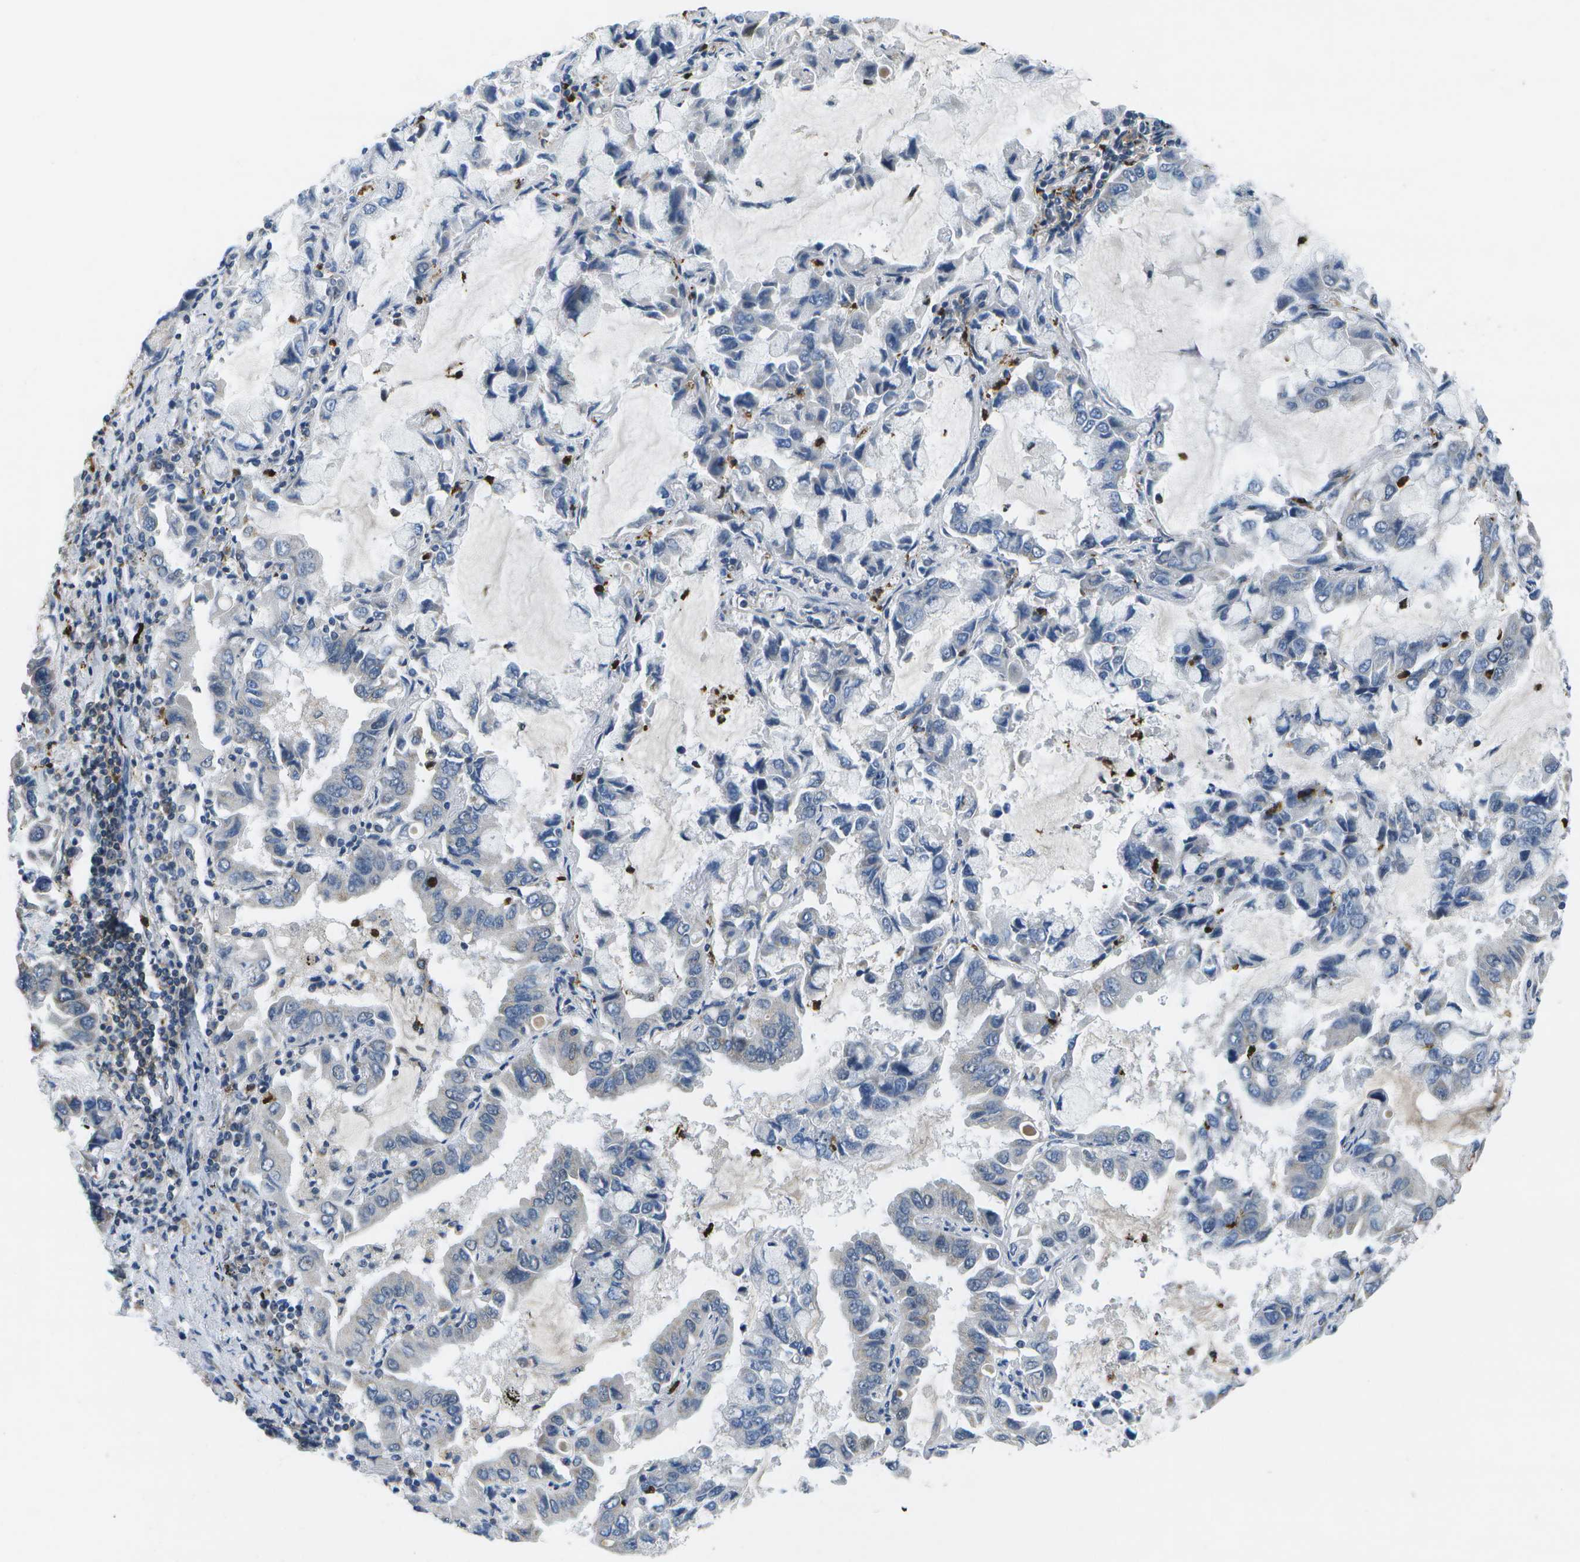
{"staining": {"intensity": "negative", "quantity": "none", "location": "none"}, "tissue": "lung cancer", "cell_type": "Tumor cells", "image_type": "cancer", "snomed": [{"axis": "morphology", "description": "Adenocarcinoma, NOS"}, {"axis": "topography", "description": "Lung"}], "caption": "This is an immunohistochemistry (IHC) photomicrograph of lung cancer (adenocarcinoma). There is no expression in tumor cells.", "gene": "GALNT15", "patient": {"sex": "male", "age": 64}}